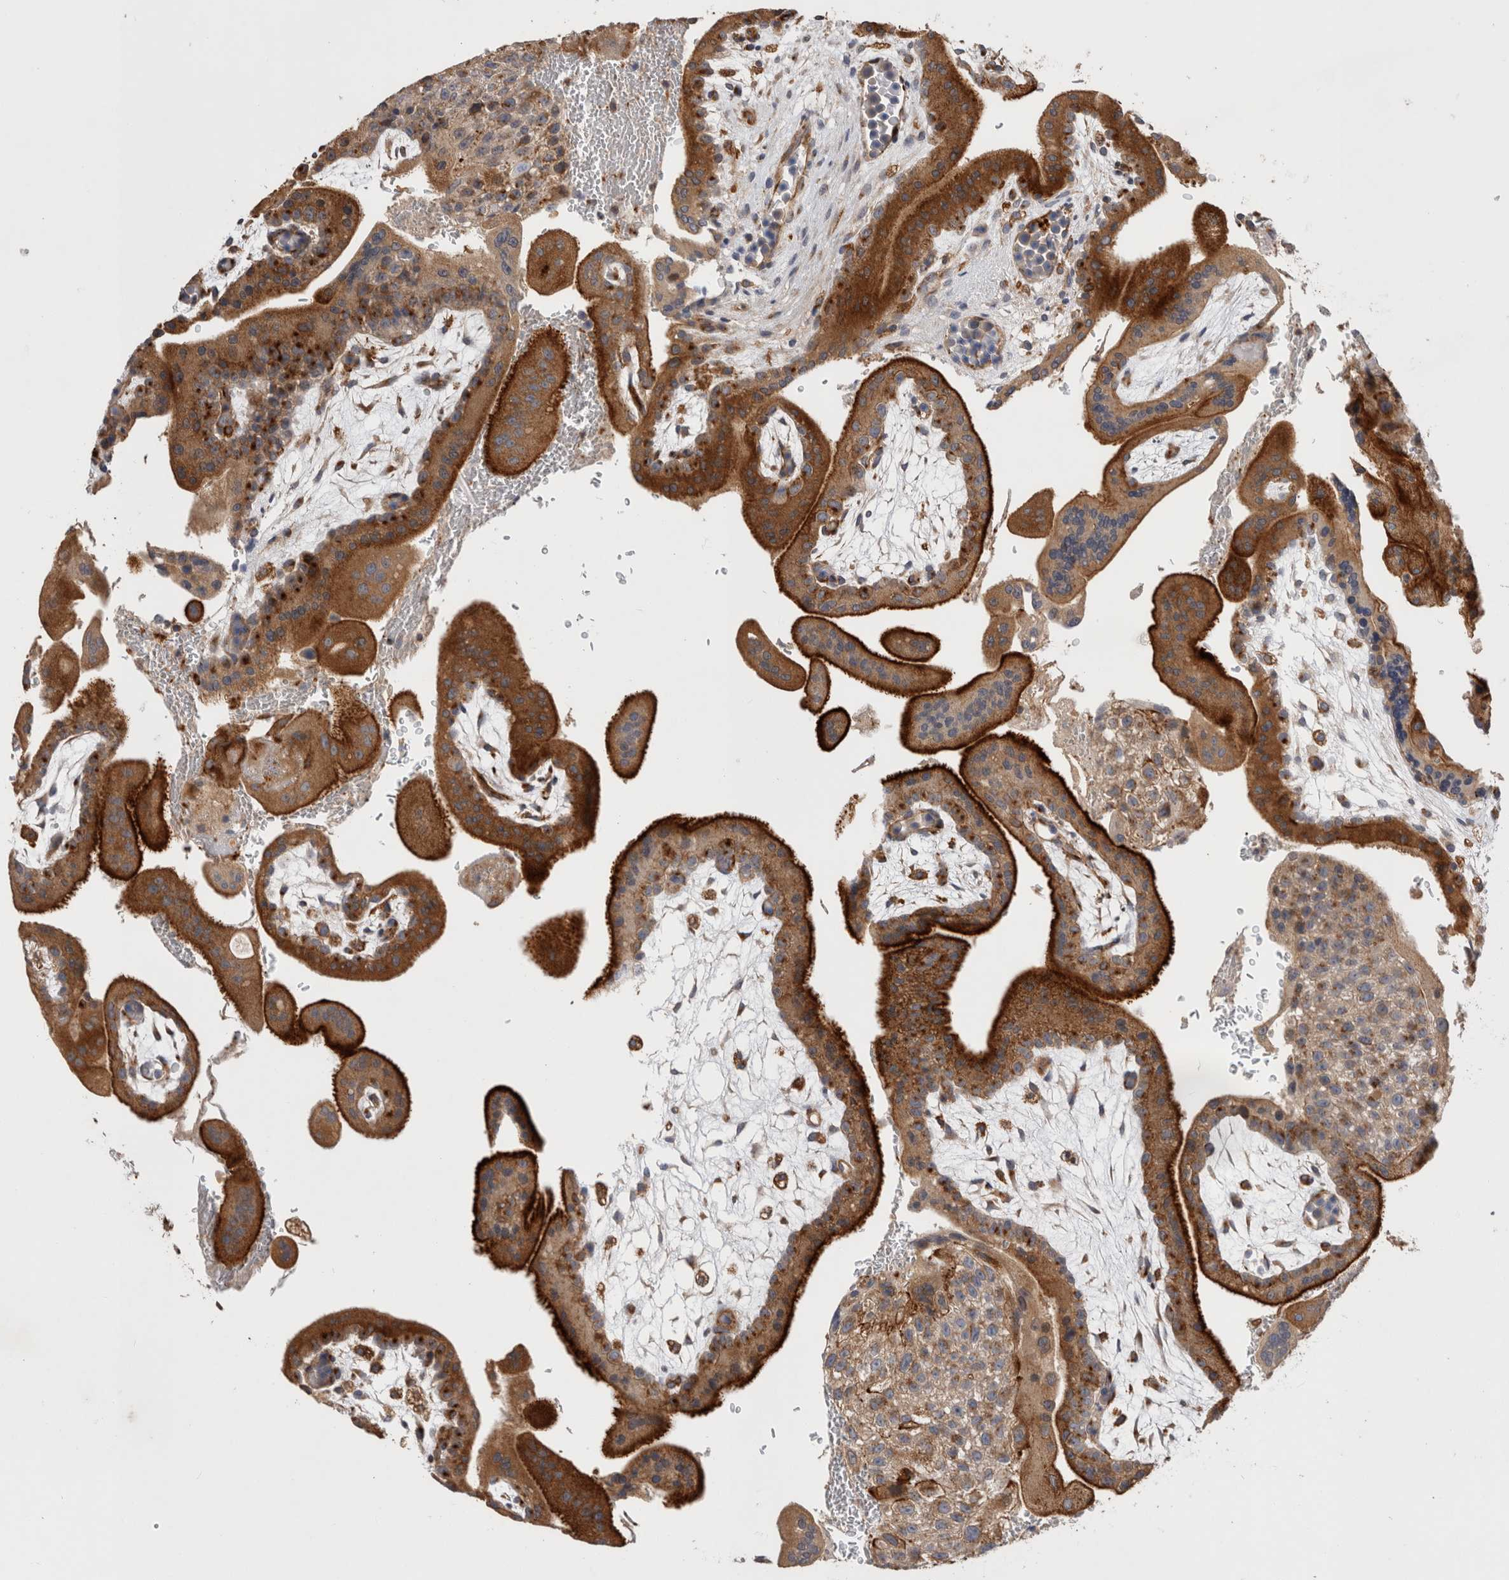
{"staining": {"intensity": "moderate", "quantity": ">75%", "location": "cytoplasmic/membranous"}, "tissue": "placenta", "cell_type": "Decidual cells", "image_type": "normal", "snomed": [{"axis": "morphology", "description": "Normal tissue, NOS"}, {"axis": "topography", "description": "Placenta"}], "caption": "Protein expression analysis of normal placenta exhibits moderate cytoplasmic/membranous positivity in approximately >75% of decidual cells.", "gene": "BNIP2", "patient": {"sex": "female", "age": 35}}